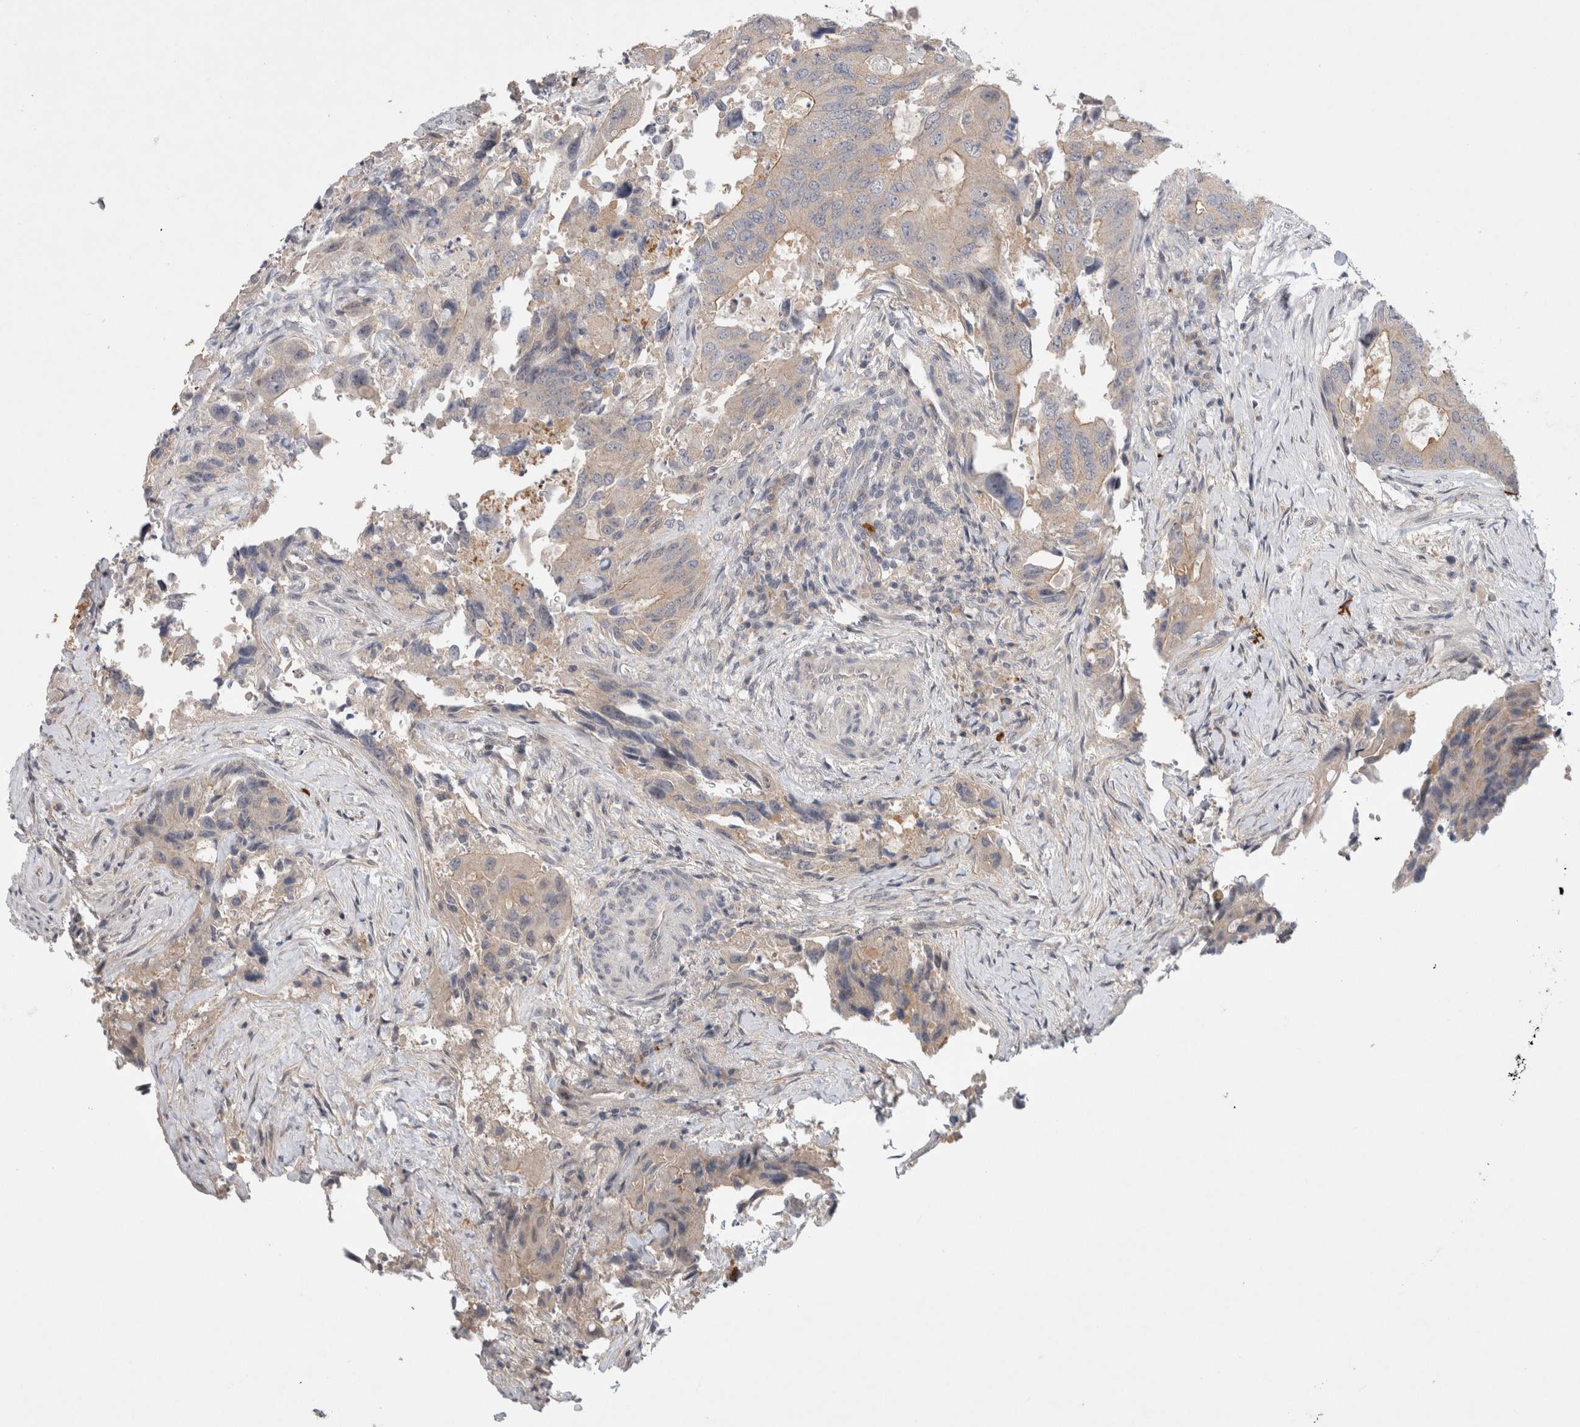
{"staining": {"intensity": "weak", "quantity": "<25%", "location": "cytoplasmic/membranous"}, "tissue": "colorectal cancer", "cell_type": "Tumor cells", "image_type": "cancer", "snomed": [{"axis": "morphology", "description": "Adenocarcinoma, NOS"}, {"axis": "topography", "description": "Colon"}], "caption": "Photomicrograph shows no protein staining in tumor cells of colorectal cancer tissue.", "gene": "CERS3", "patient": {"sex": "male", "age": 71}}